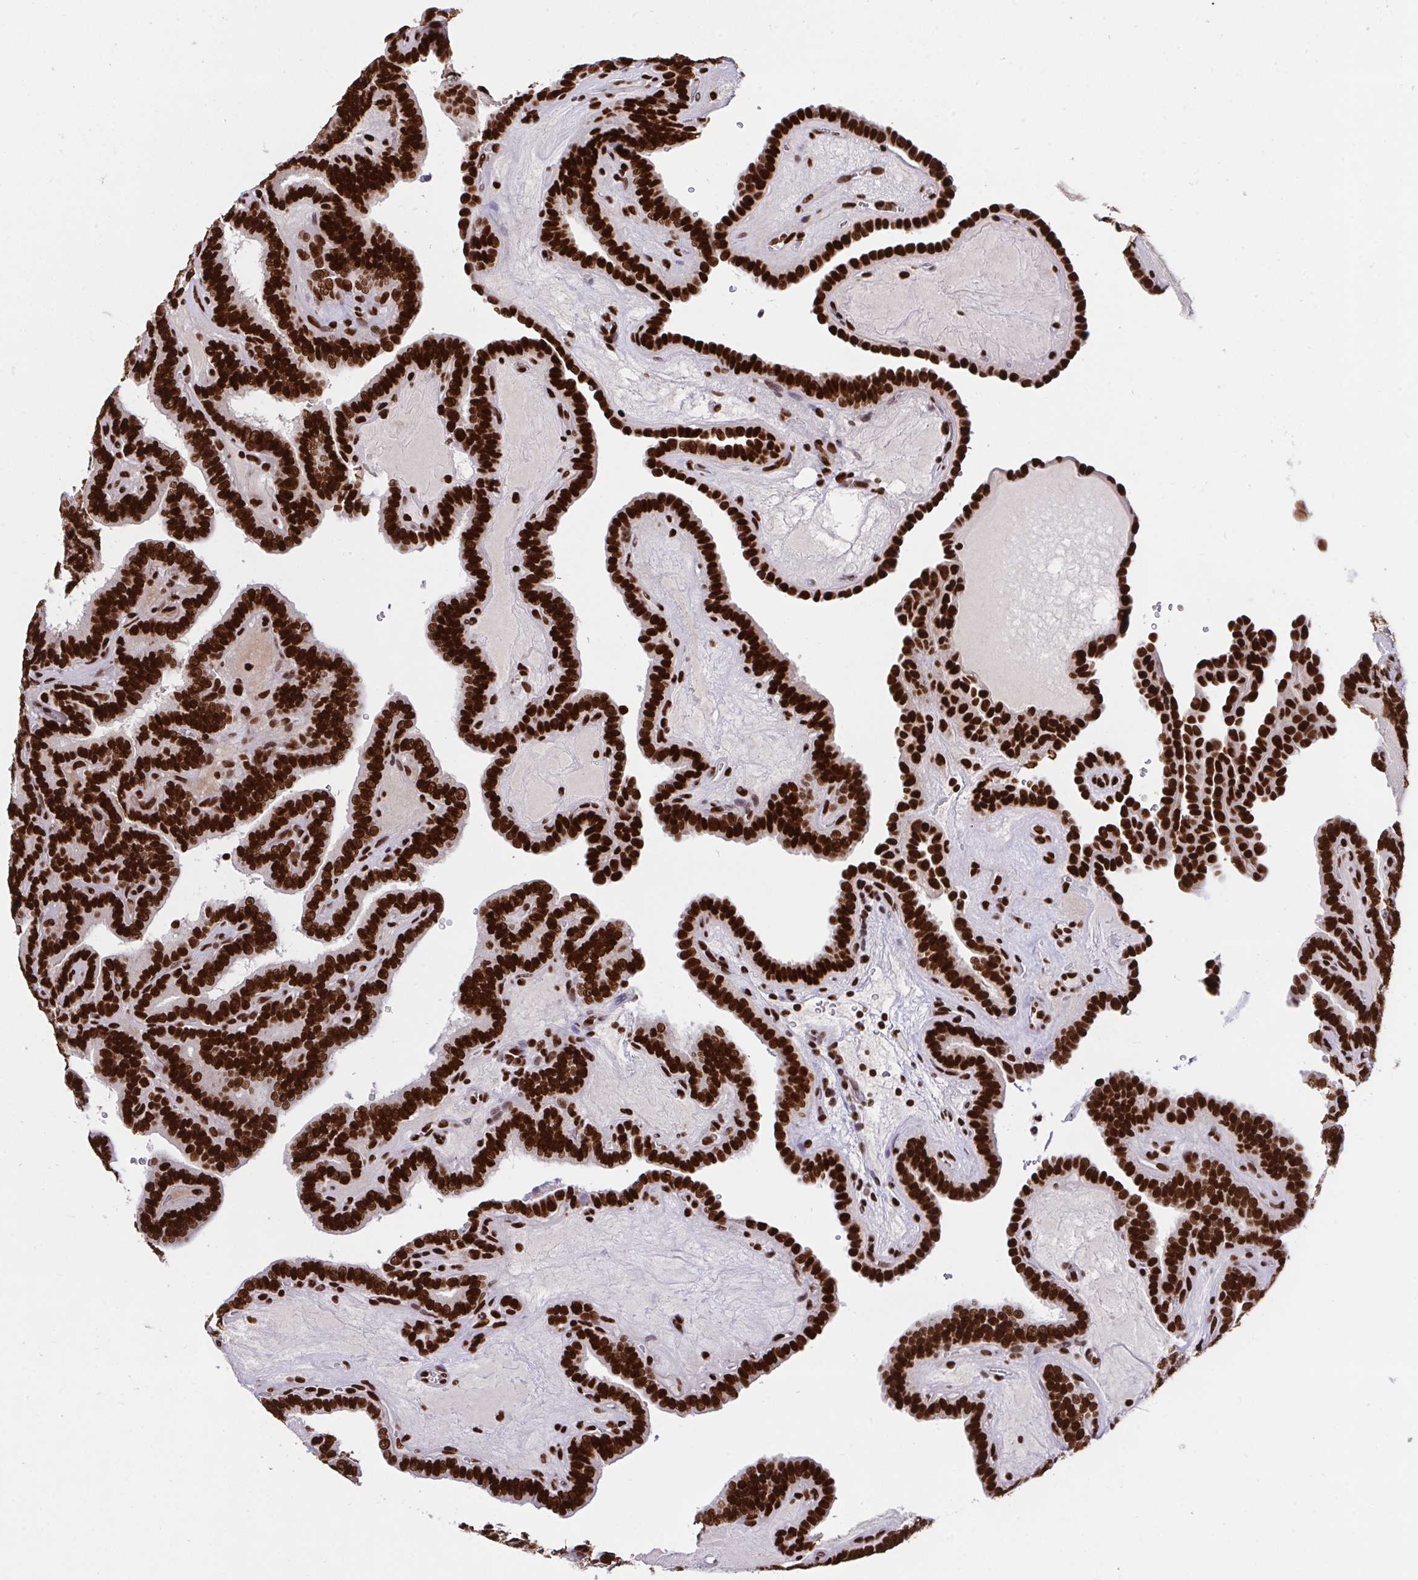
{"staining": {"intensity": "strong", "quantity": ">75%", "location": "nuclear"}, "tissue": "thyroid cancer", "cell_type": "Tumor cells", "image_type": "cancer", "snomed": [{"axis": "morphology", "description": "Papillary adenocarcinoma, NOS"}, {"axis": "topography", "description": "Thyroid gland"}], "caption": "A photomicrograph showing strong nuclear staining in about >75% of tumor cells in thyroid cancer, as visualized by brown immunohistochemical staining.", "gene": "HNRNPL", "patient": {"sex": "female", "age": 21}}